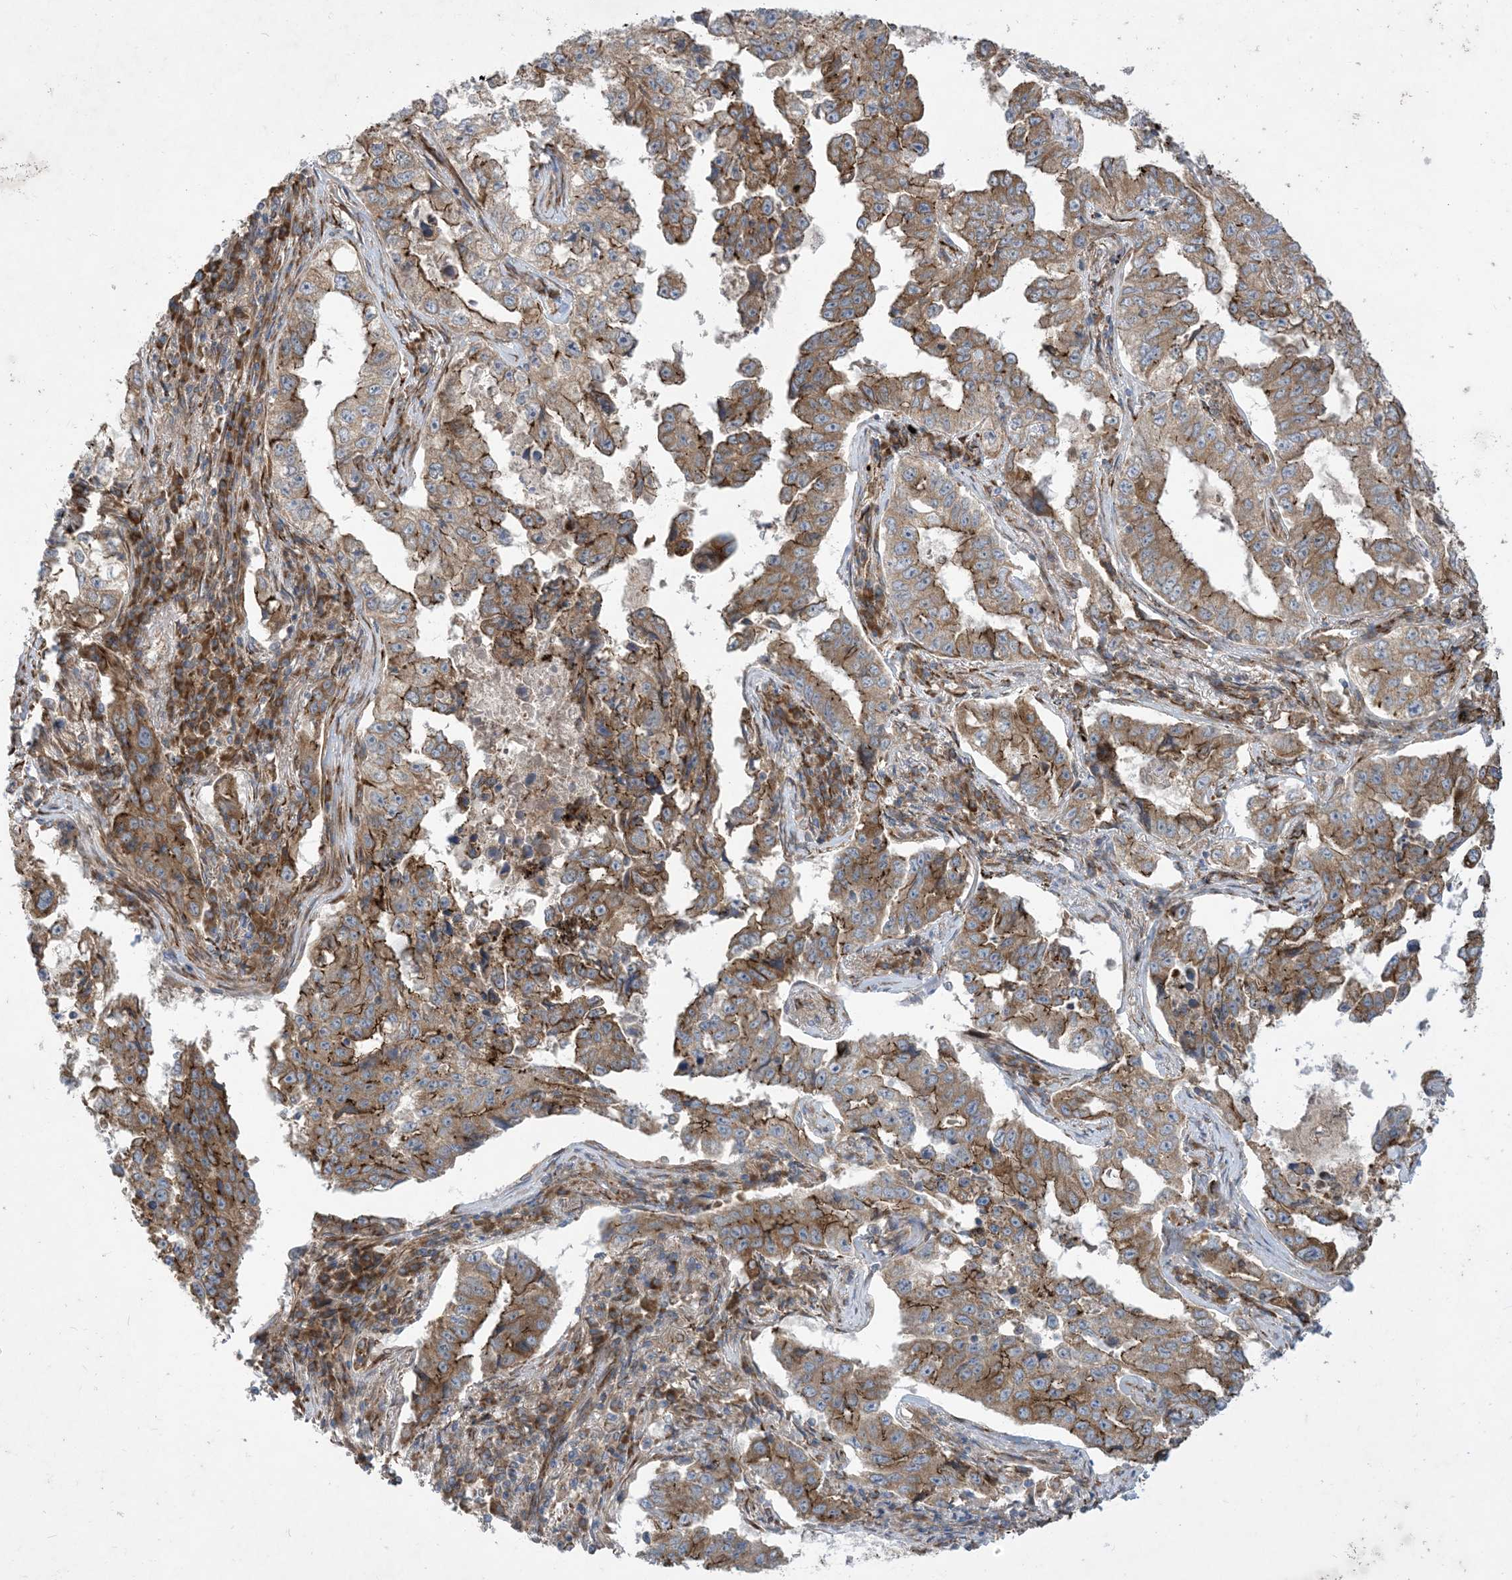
{"staining": {"intensity": "moderate", "quantity": ">75%", "location": "cytoplasmic/membranous"}, "tissue": "lung cancer", "cell_type": "Tumor cells", "image_type": "cancer", "snomed": [{"axis": "morphology", "description": "Adenocarcinoma, NOS"}, {"axis": "topography", "description": "Lung"}], "caption": "This is a photomicrograph of immunohistochemistry staining of adenocarcinoma (lung), which shows moderate positivity in the cytoplasmic/membranous of tumor cells.", "gene": "OTOP1", "patient": {"sex": "female", "age": 51}}